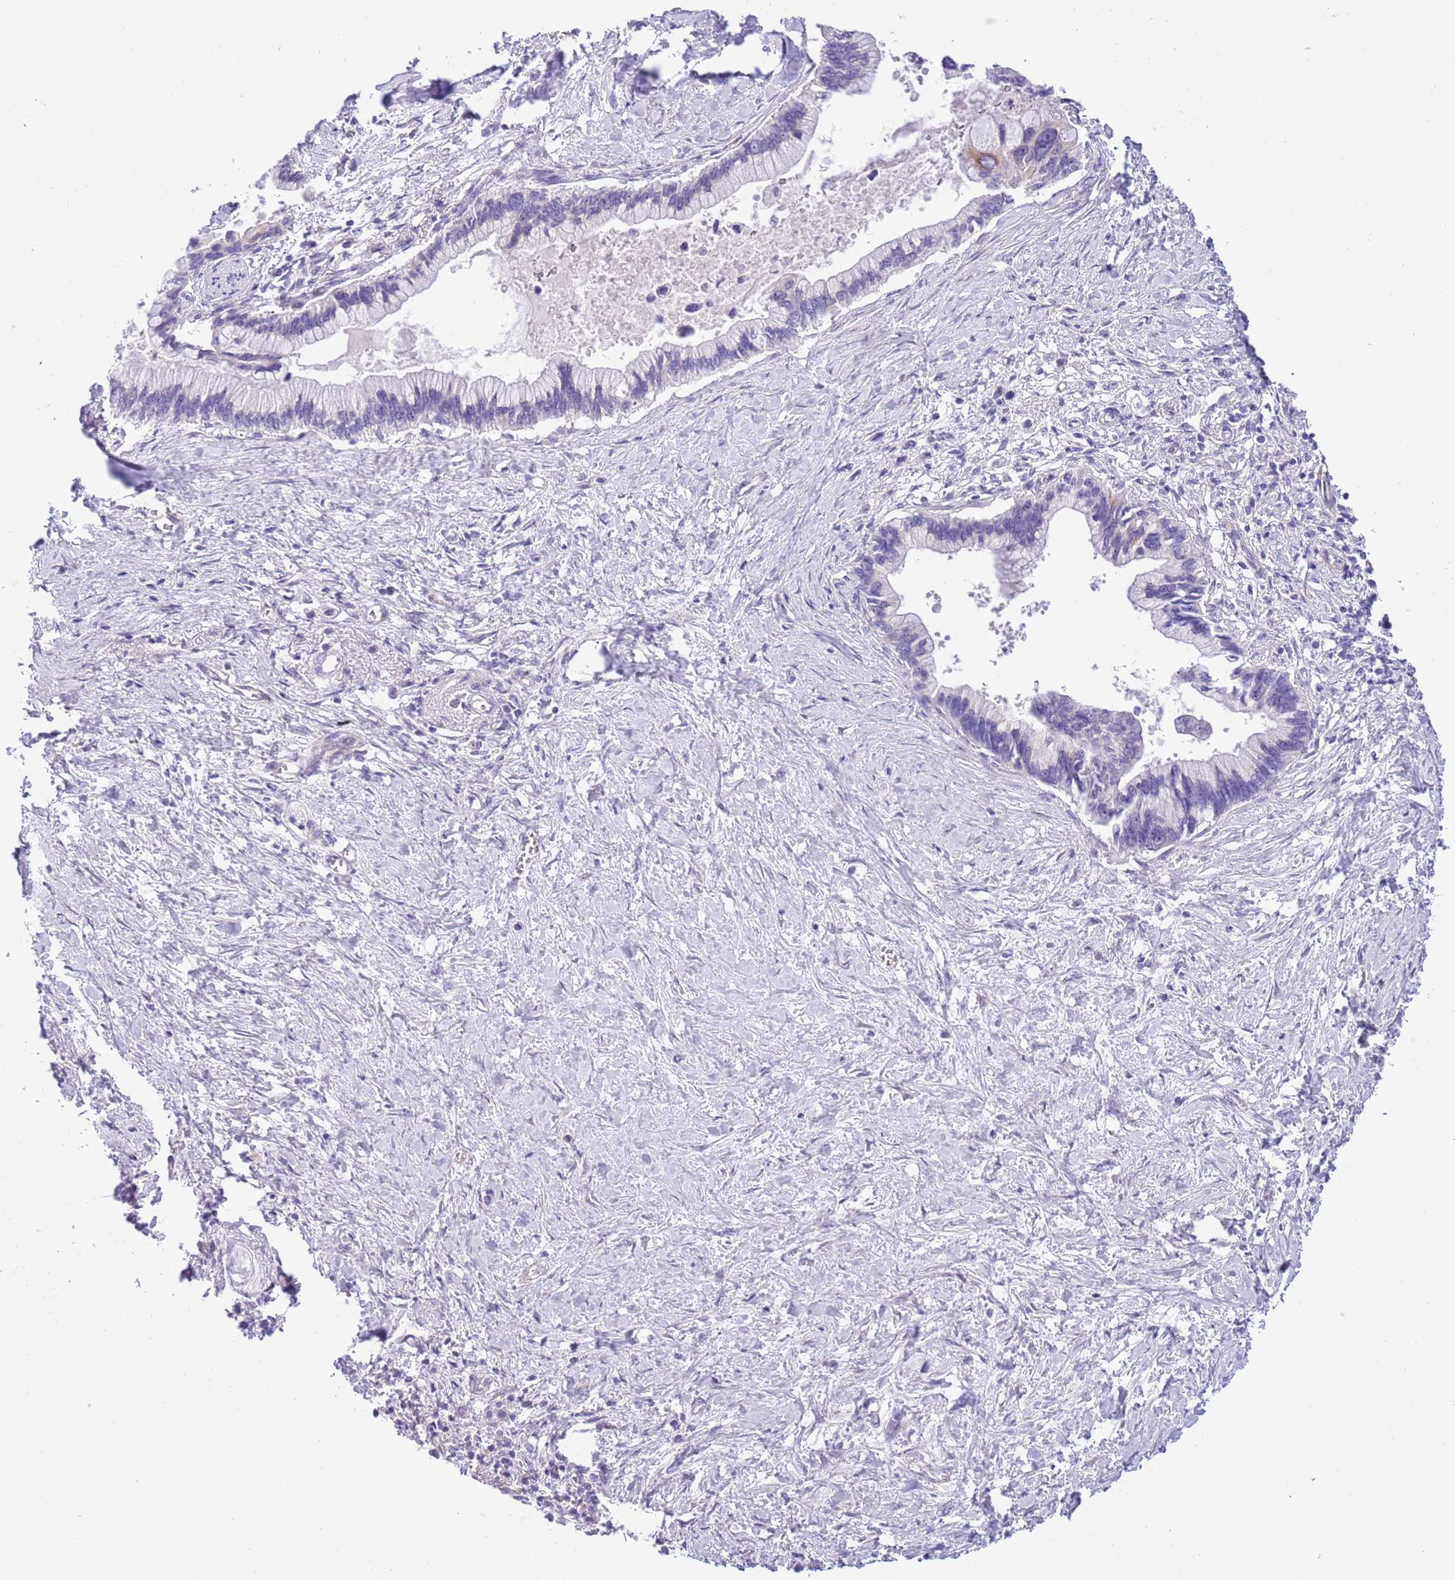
{"staining": {"intensity": "negative", "quantity": "none", "location": "none"}, "tissue": "pancreatic cancer", "cell_type": "Tumor cells", "image_type": "cancer", "snomed": [{"axis": "morphology", "description": "Adenocarcinoma, NOS"}, {"axis": "topography", "description": "Pancreas"}], "caption": "Adenocarcinoma (pancreatic) was stained to show a protein in brown. There is no significant expression in tumor cells.", "gene": "MIDN", "patient": {"sex": "female", "age": 83}}